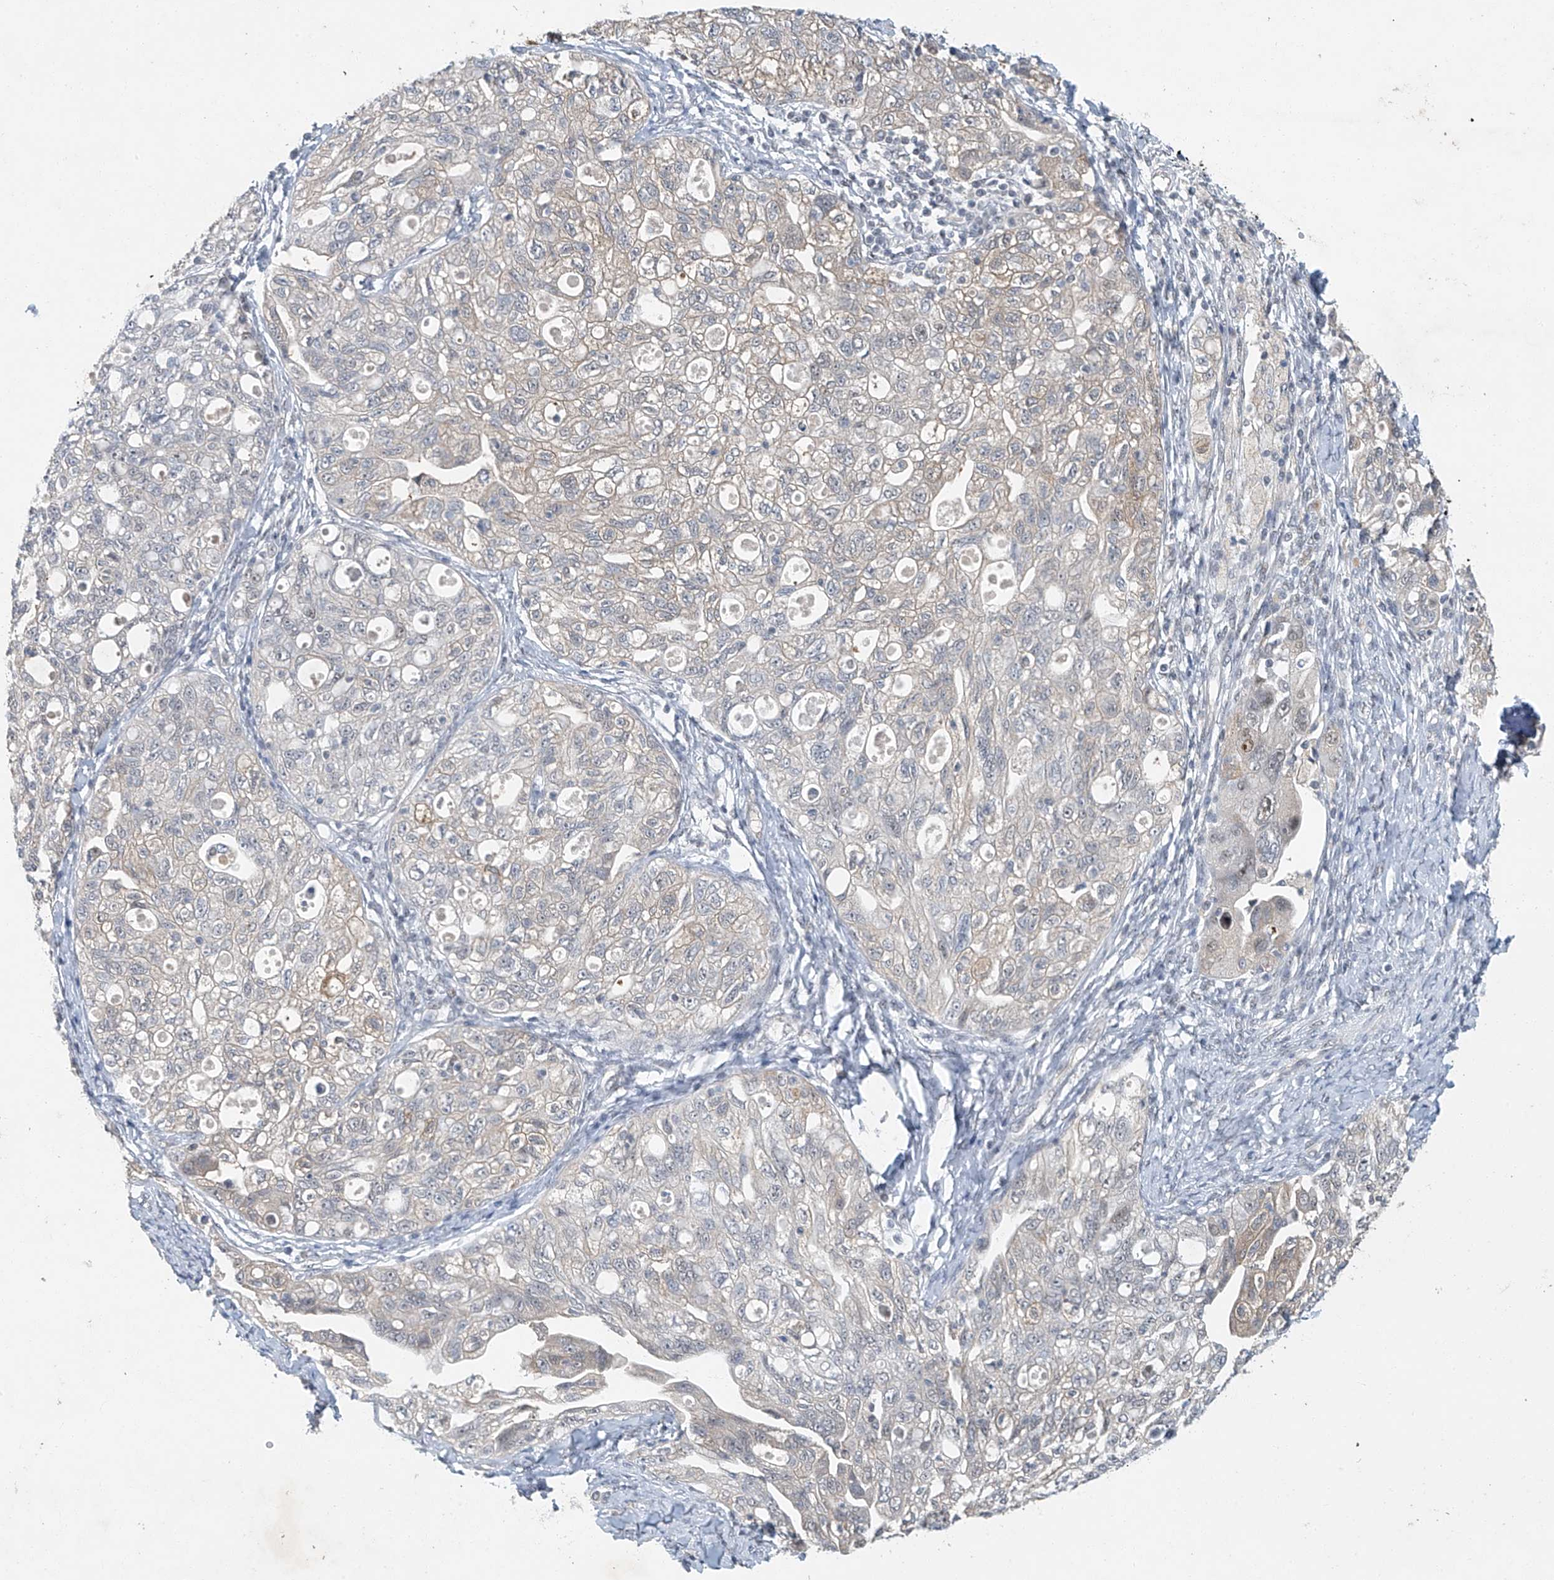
{"staining": {"intensity": "negative", "quantity": "none", "location": "none"}, "tissue": "ovarian cancer", "cell_type": "Tumor cells", "image_type": "cancer", "snomed": [{"axis": "morphology", "description": "Carcinoma, NOS"}, {"axis": "morphology", "description": "Cystadenocarcinoma, serous, NOS"}, {"axis": "topography", "description": "Ovary"}], "caption": "Micrograph shows no significant protein expression in tumor cells of ovarian cancer (carcinoma).", "gene": "TAF8", "patient": {"sex": "female", "age": 69}}